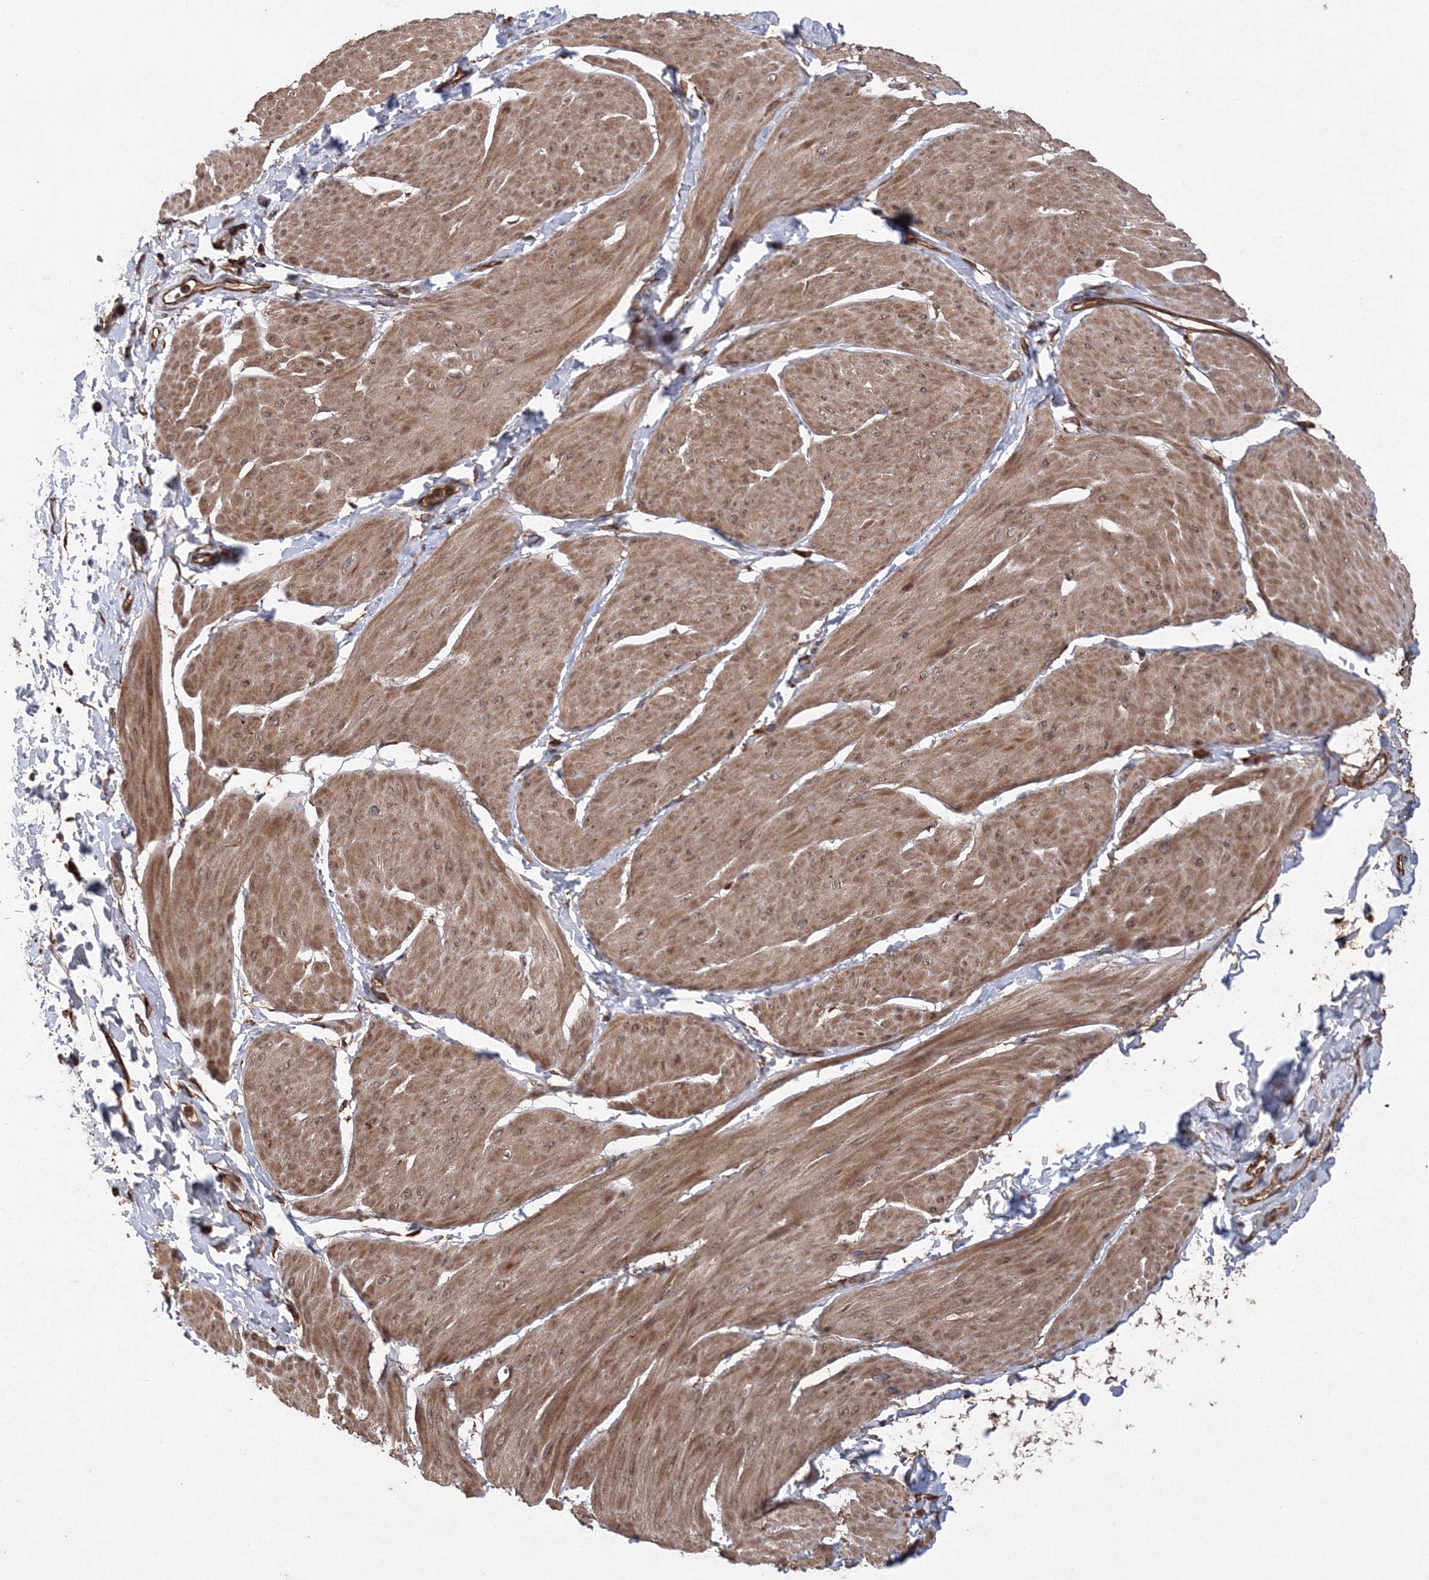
{"staining": {"intensity": "moderate", "quantity": ">75%", "location": "cytoplasmic/membranous"}, "tissue": "smooth muscle", "cell_type": "Smooth muscle cells", "image_type": "normal", "snomed": [{"axis": "morphology", "description": "Urothelial carcinoma, High grade"}, {"axis": "topography", "description": "Urinary bladder"}], "caption": "Protein staining demonstrates moderate cytoplasmic/membranous positivity in approximately >75% of smooth muscle cells in normal smooth muscle. The protein of interest is shown in brown color, while the nuclei are stained blue.", "gene": "ATG3", "patient": {"sex": "male", "age": 46}}